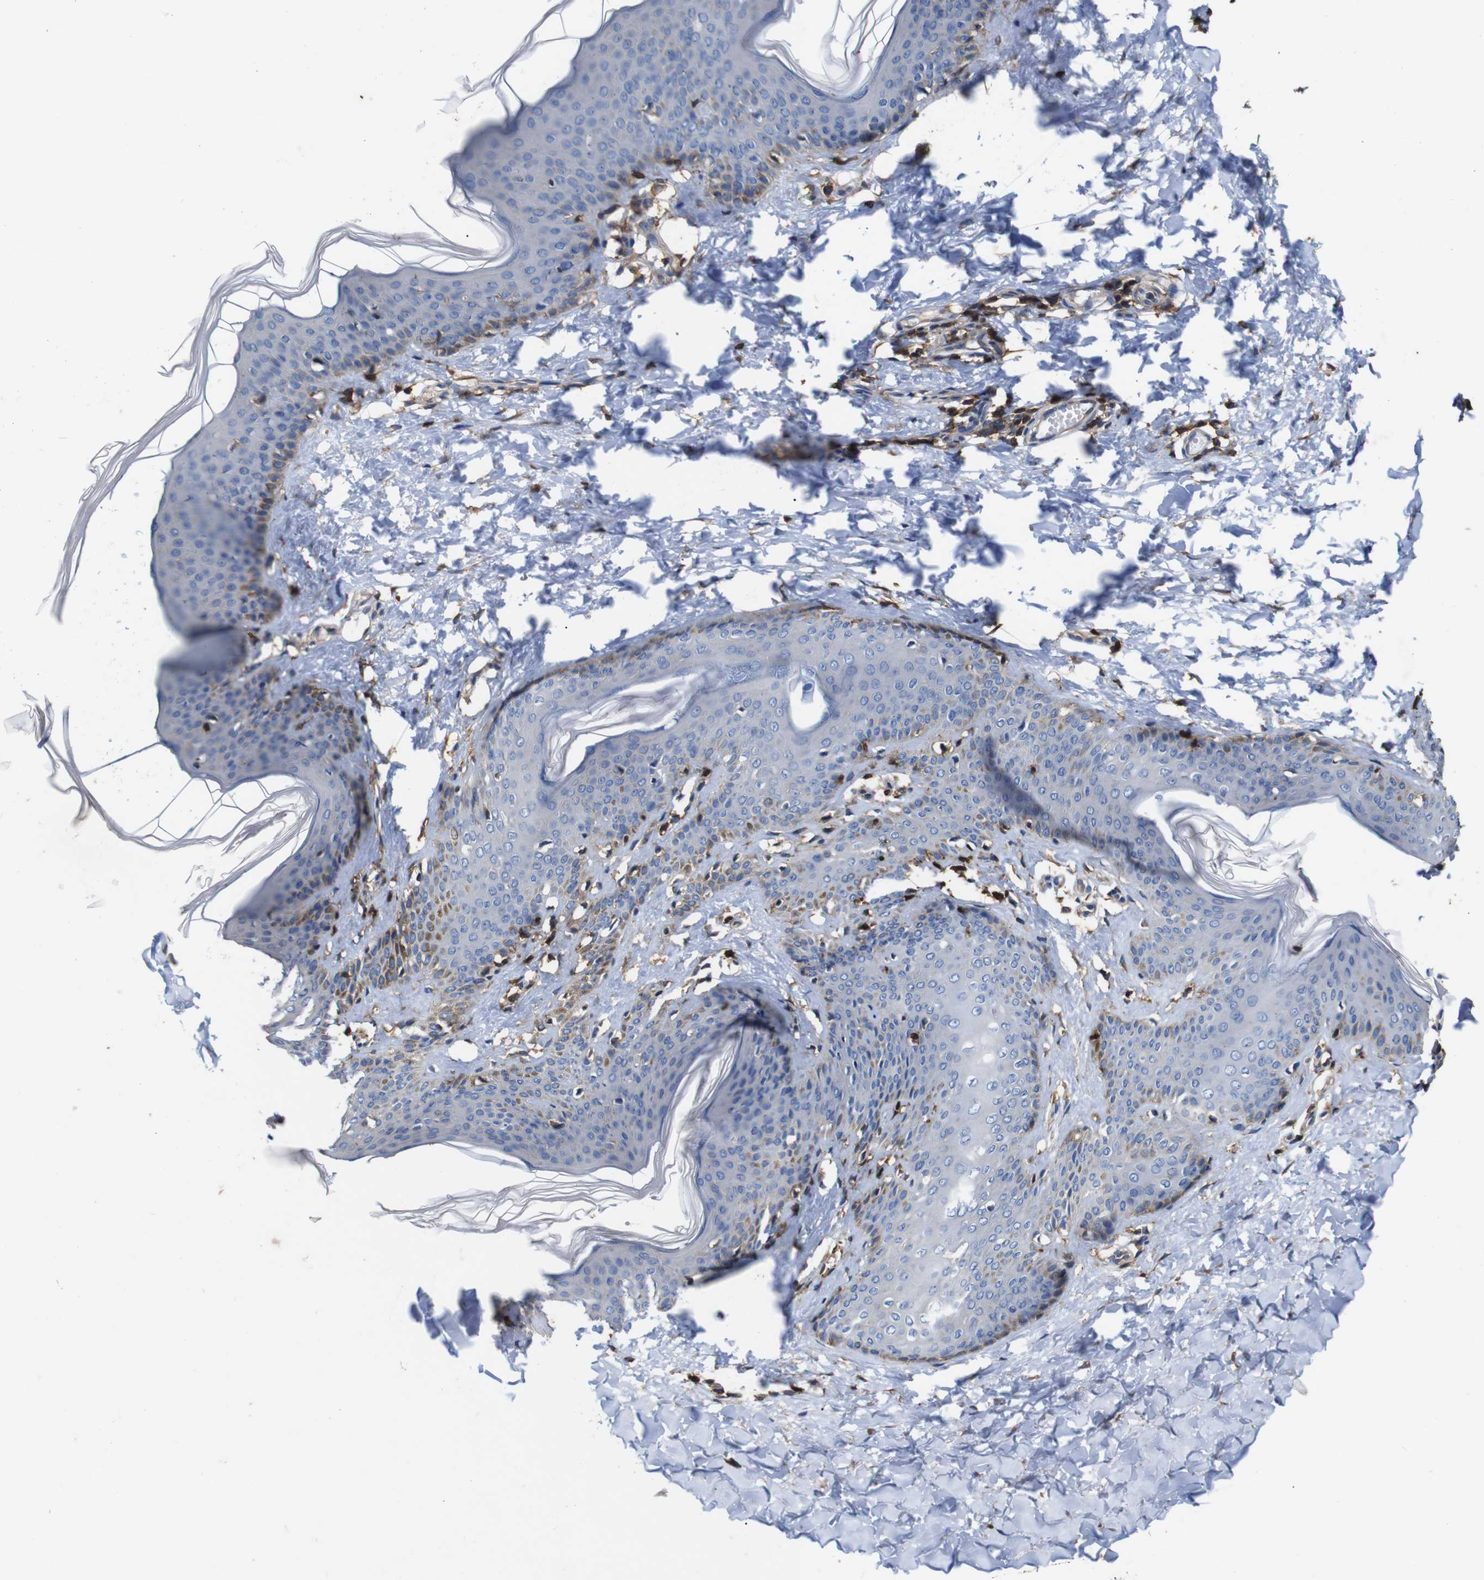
{"staining": {"intensity": "moderate", "quantity": ">75%", "location": "cytoplasmic/membranous"}, "tissue": "skin", "cell_type": "Fibroblasts", "image_type": "normal", "snomed": [{"axis": "morphology", "description": "Normal tissue, NOS"}, {"axis": "topography", "description": "Skin"}], "caption": "A photomicrograph showing moderate cytoplasmic/membranous positivity in about >75% of fibroblasts in benign skin, as visualized by brown immunohistochemical staining.", "gene": "PI4KA", "patient": {"sex": "female", "age": 17}}